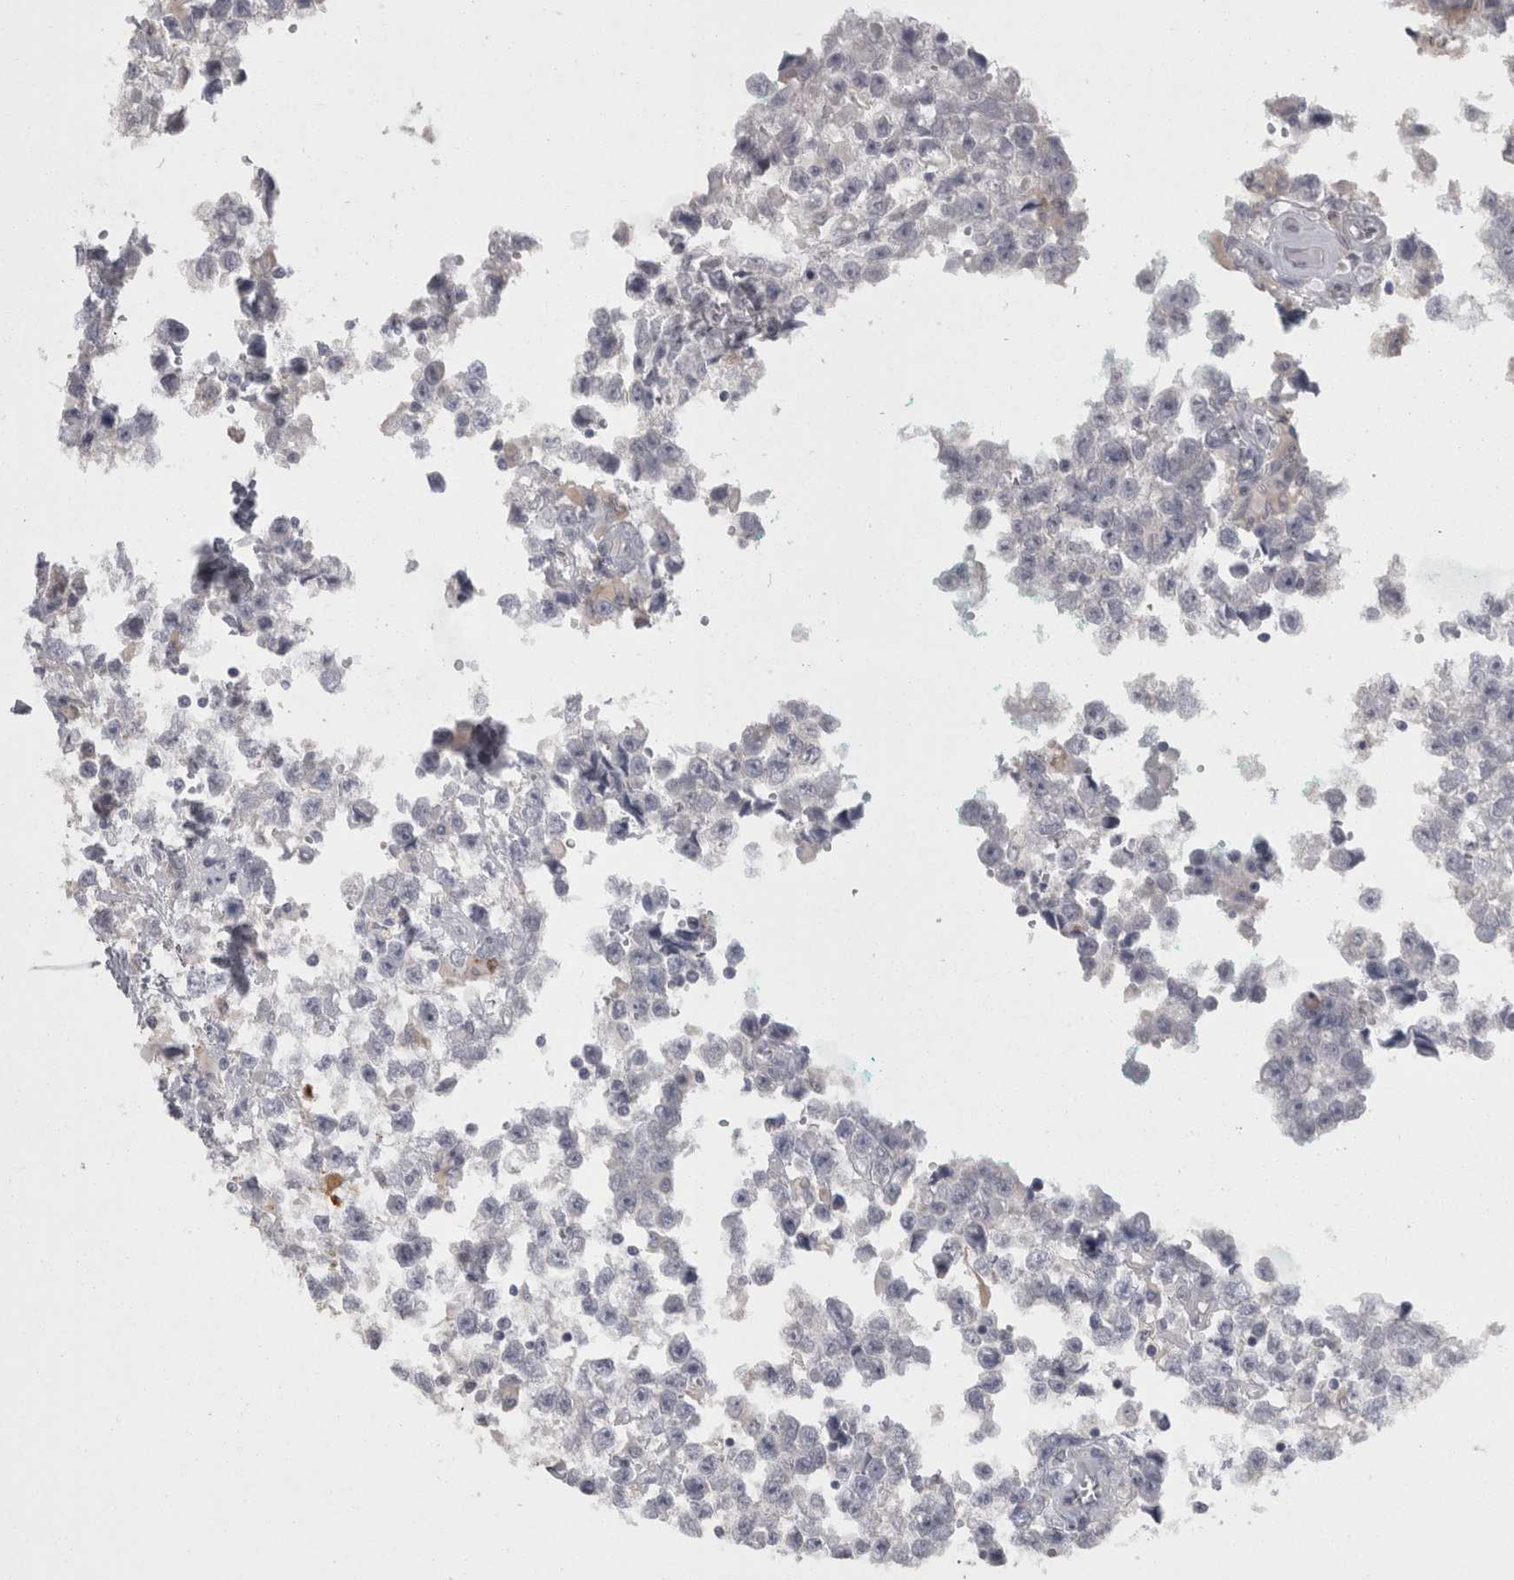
{"staining": {"intensity": "negative", "quantity": "none", "location": "none"}, "tissue": "testis cancer", "cell_type": "Tumor cells", "image_type": "cancer", "snomed": [{"axis": "morphology", "description": "Seminoma, NOS"}, {"axis": "morphology", "description": "Carcinoma, Embryonal, NOS"}, {"axis": "topography", "description": "Testis"}], "caption": "Immunohistochemical staining of human embryonal carcinoma (testis) reveals no significant positivity in tumor cells. Brightfield microscopy of IHC stained with DAB (3,3'-diaminobenzidine) (brown) and hematoxylin (blue), captured at high magnification.", "gene": "CAMK2D", "patient": {"sex": "male", "age": 51}}